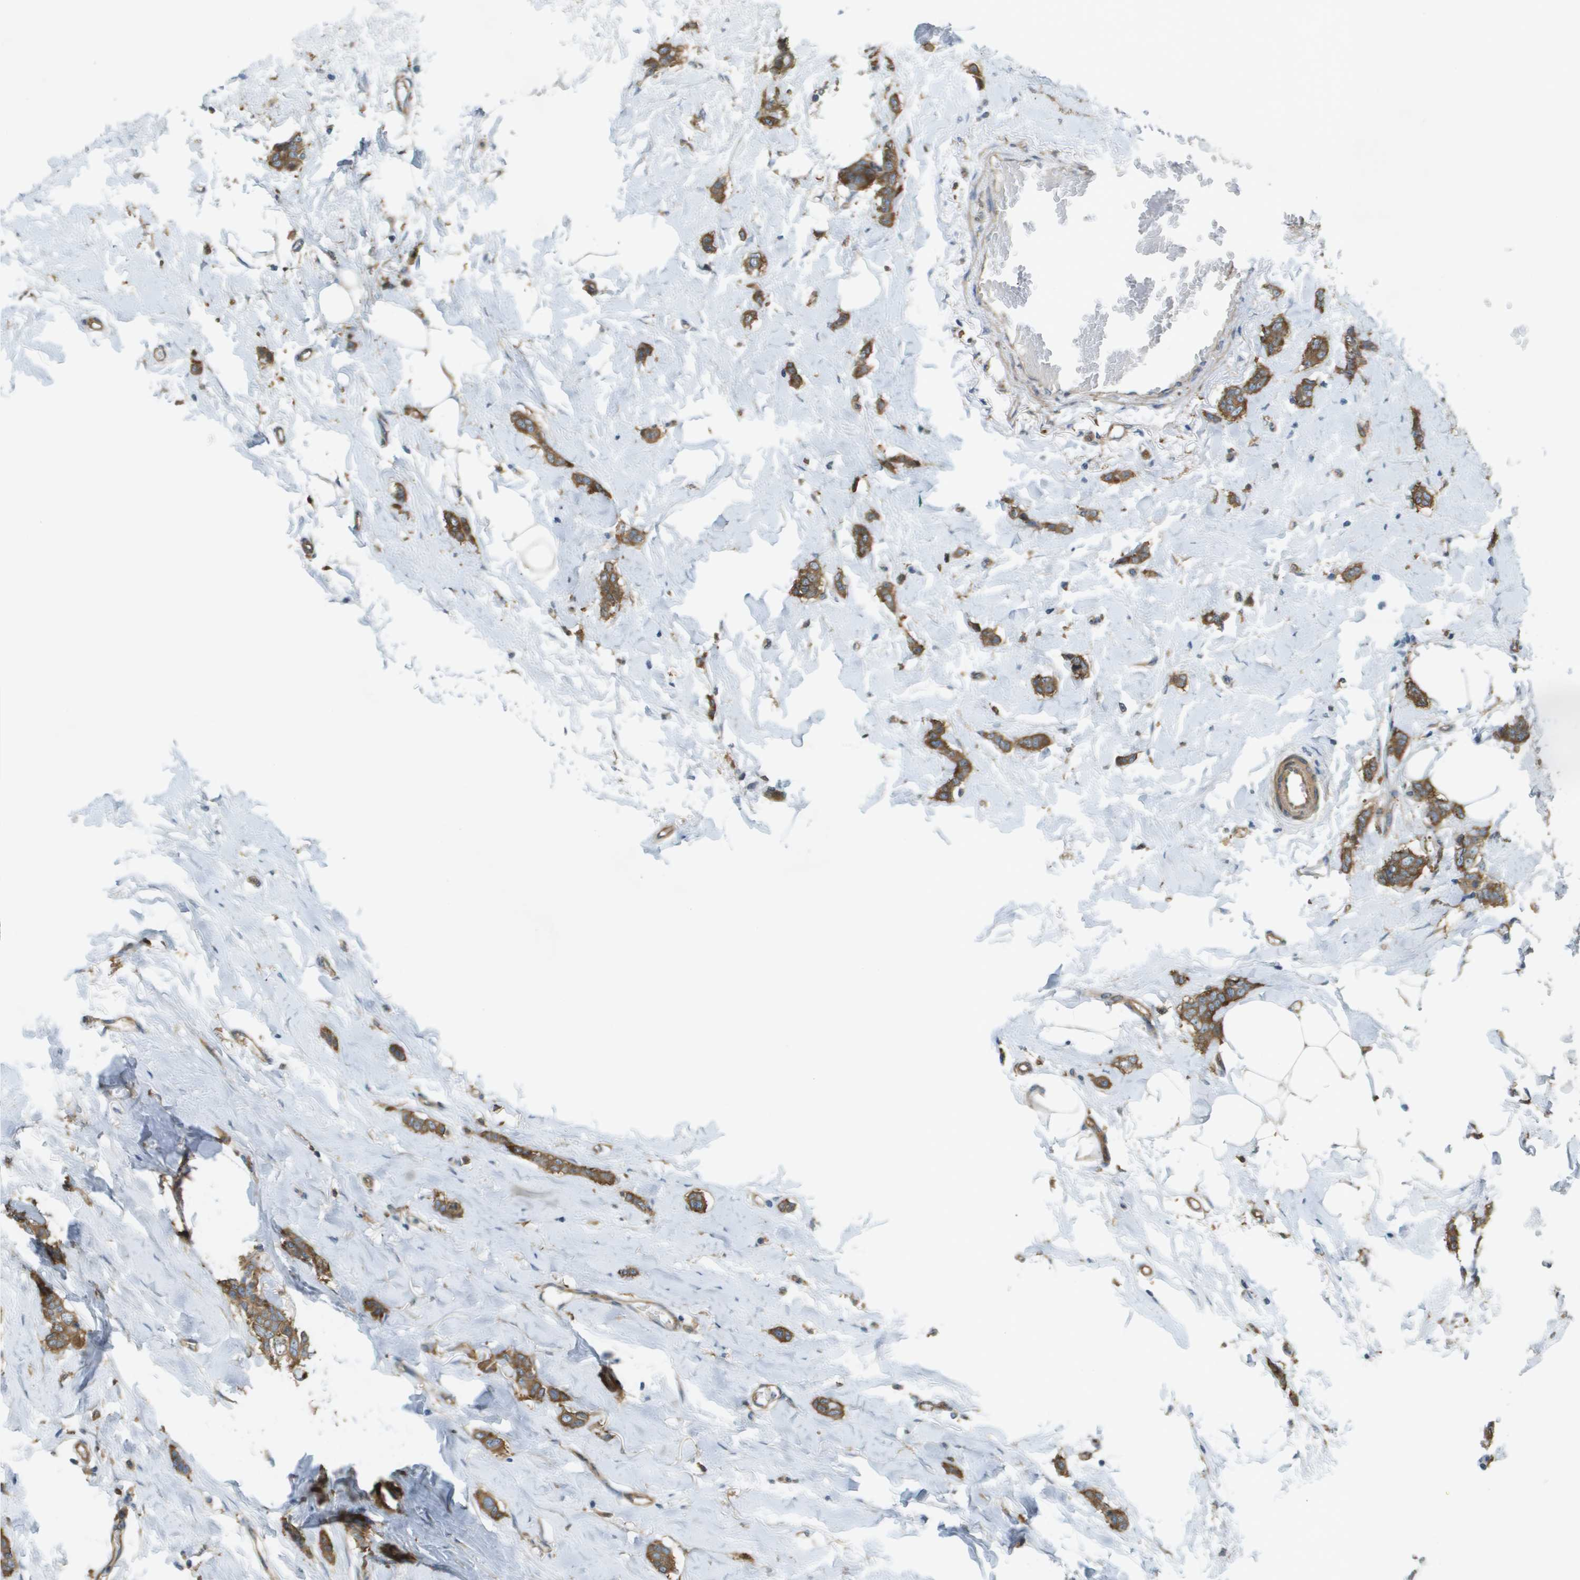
{"staining": {"intensity": "strong", "quantity": ">75%", "location": "cytoplasmic/membranous"}, "tissue": "breast cancer", "cell_type": "Tumor cells", "image_type": "cancer", "snomed": [{"axis": "morphology", "description": "Lobular carcinoma"}, {"axis": "topography", "description": "Skin"}, {"axis": "topography", "description": "Breast"}], "caption": "A high amount of strong cytoplasmic/membranous expression is identified in about >75% of tumor cells in lobular carcinoma (breast) tissue.", "gene": "CORO1B", "patient": {"sex": "female", "age": 46}}